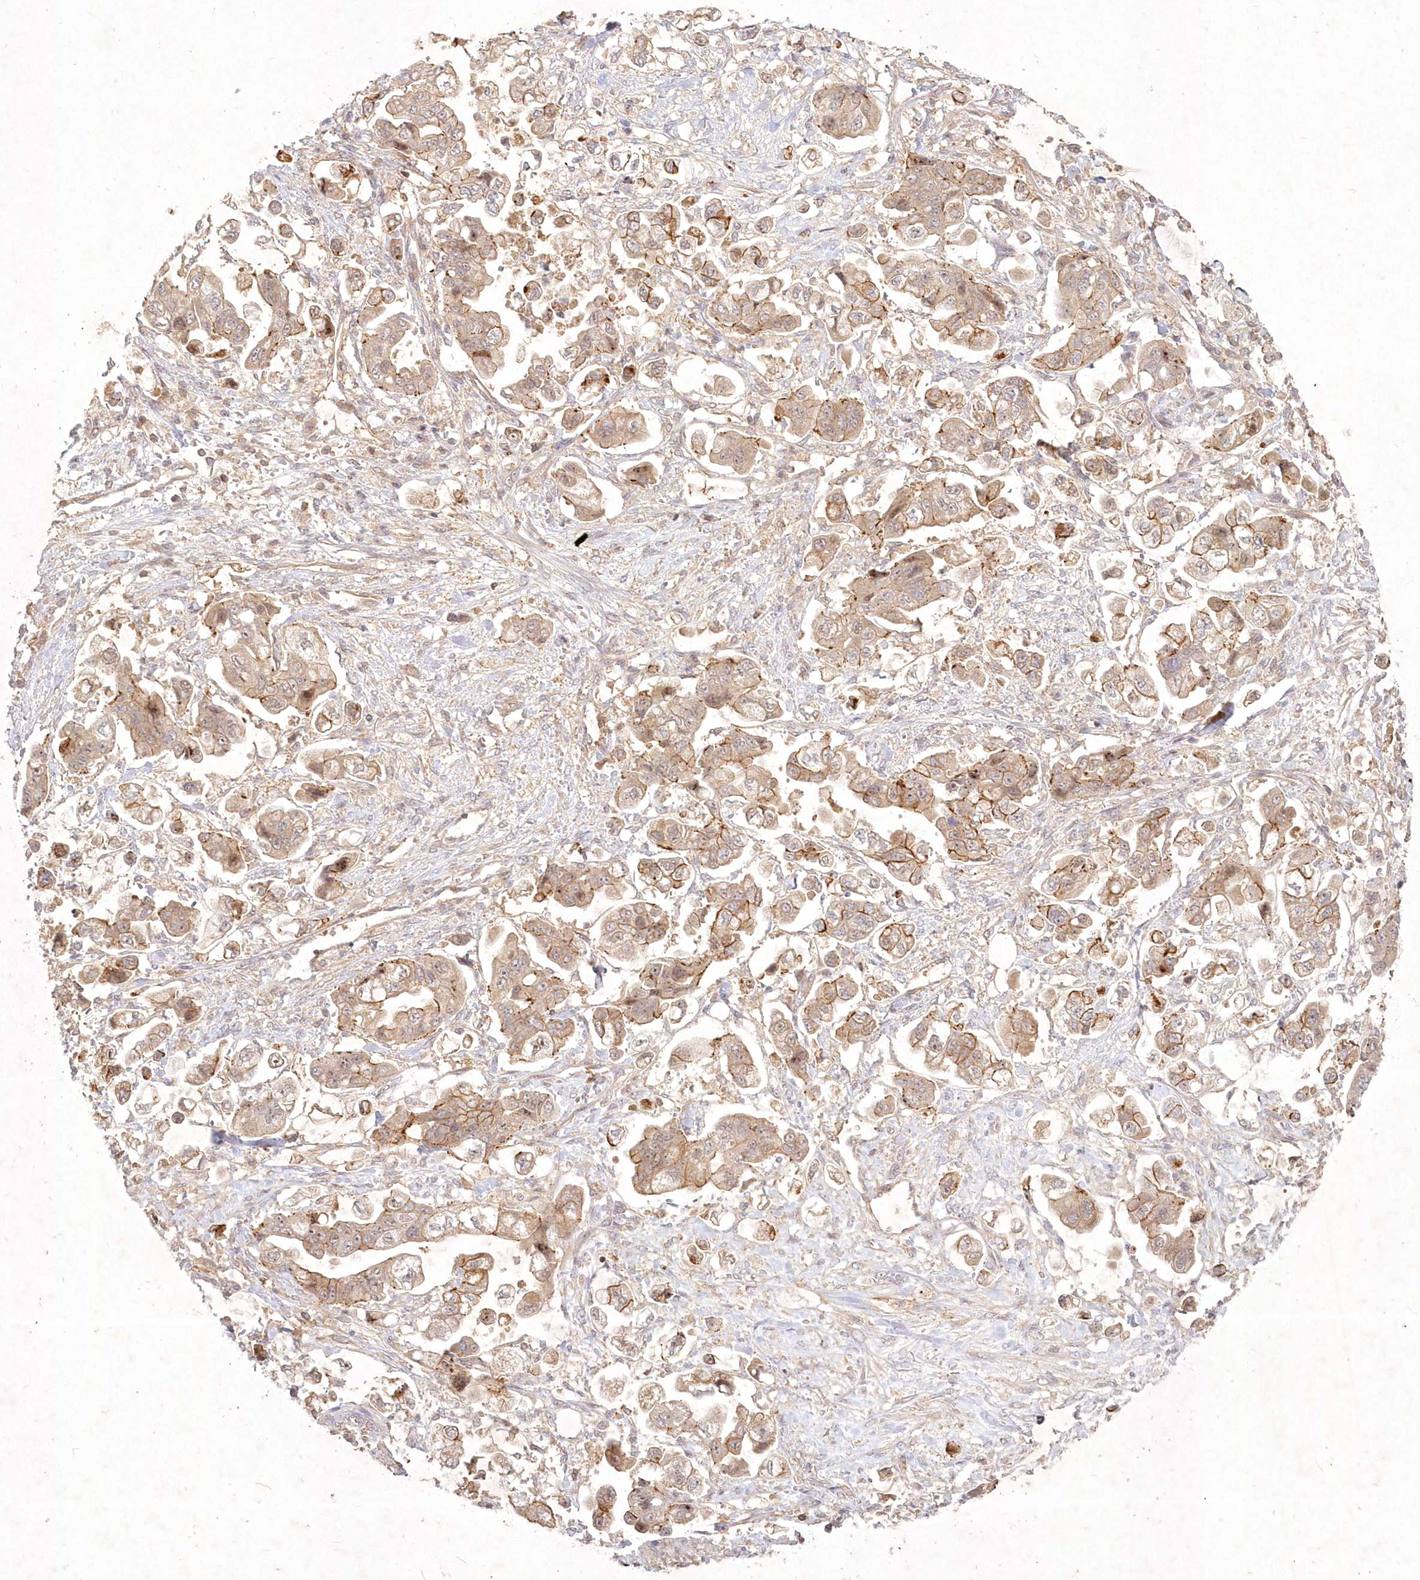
{"staining": {"intensity": "moderate", "quantity": ">75%", "location": "cytoplasmic/membranous"}, "tissue": "stomach cancer", "cell_type": "Tumor cells", "image_type": "cancer", "snomed": [{"axis": "morphology", "description": "Adenocarcinoma, NOS"}, {"axis": "topography", "description": "Stomach"}], "caption": "Stomach cancer stained with immunohistochemistry (IHC) reveals moderate cytoplasmic/membranous positivity in about >75% of tumor cells. The staining was performed using DAB to visualize the protein expression in brown, while the nuclei were stained in blue with hematoxylin (Magnification: 20x).", "gene": "TOGARAM2", "patient": {"sex": "male", "age": 62}}